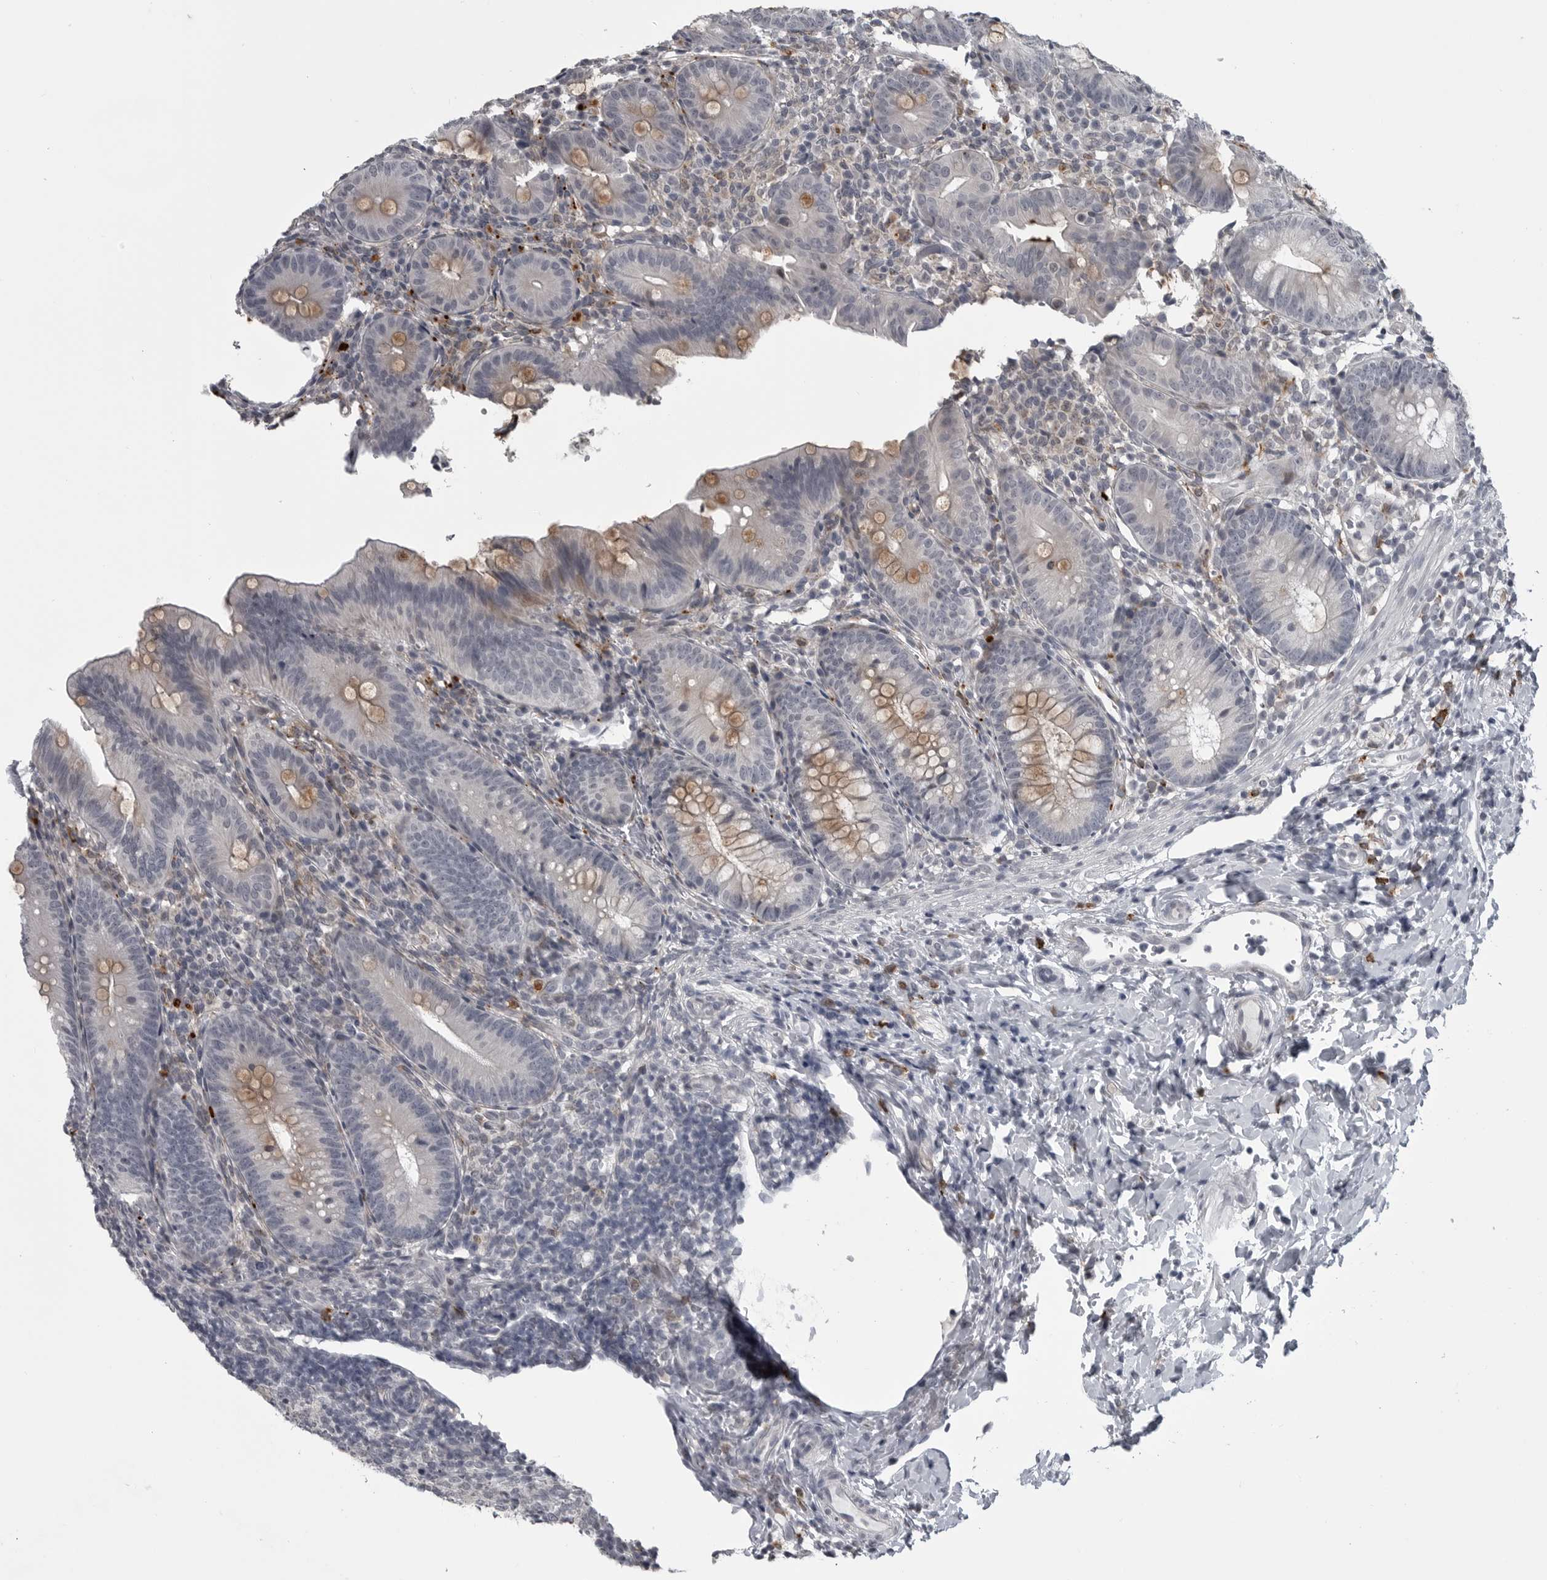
{"staining": {"intensity": "weak", "quantity": "<25%", "location": "cytoplasmic/membranous"}, "tissue": "appendix", "cell_type": "Glandular cells", "image_type": "normal", "snomed": [{"axis": "morphology", "description": "Normal tissue, NOS"}, {"axis": "topography", "description": "Appendix"}], "caption": "Immunohistochemical staining of benign human appendix shows no significant staining in glandular cells. Brightfield microscopy of immunohistochemistry stained with DAB (3,3'-diaminobenzidine) (brown) and hematoxylin (blue), captured at high magnification.", "gene": "LYSMD1", "patient": {"sex": "male", "age": 1}}